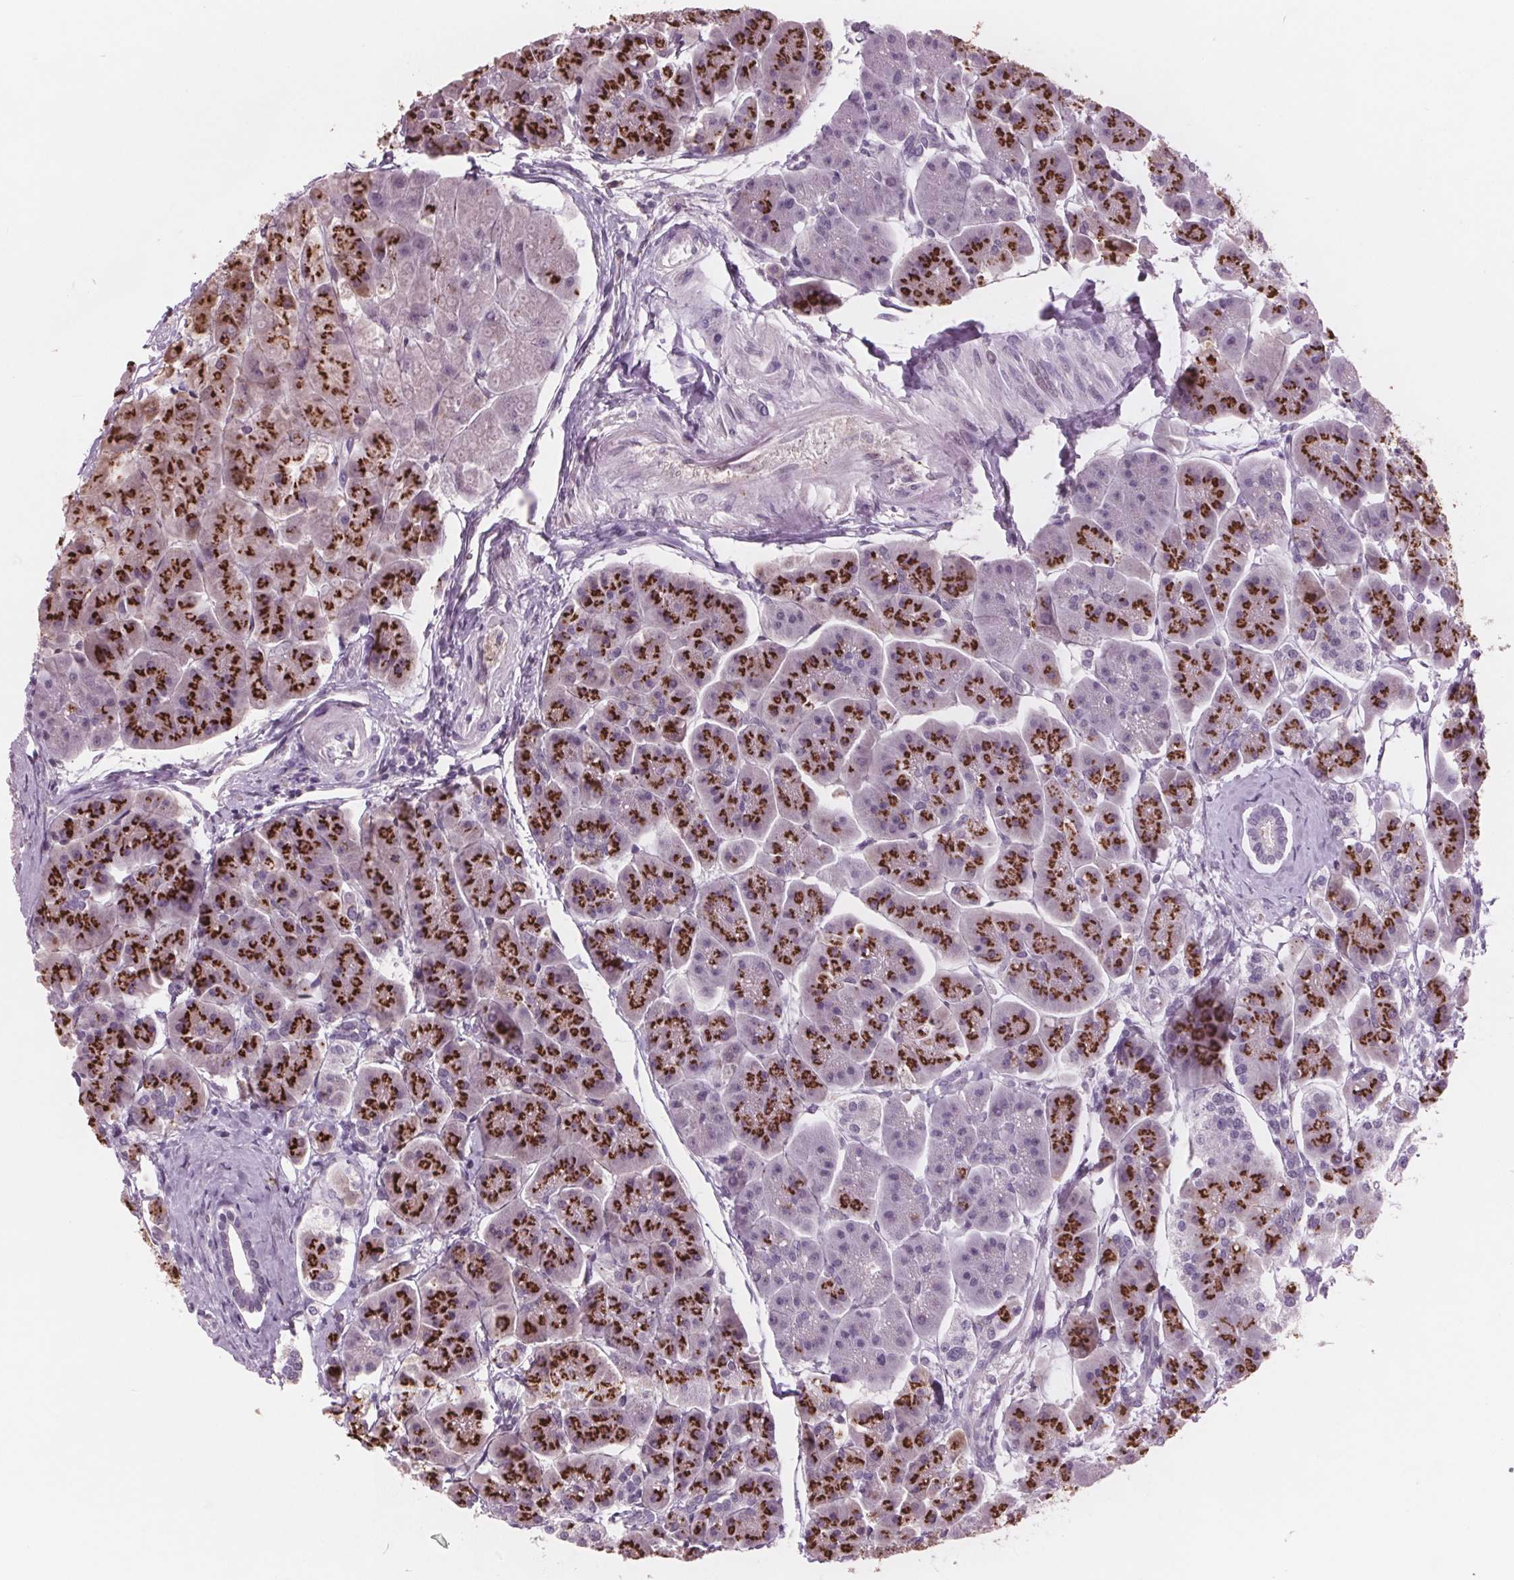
{"staining": {"intensity": "strong", "quantity": "25%-75%", "location": "cytoplasmic/membranous"}, "tissue": "pancreas", "cell_type": "Exocrine glandular cells", "image_type": "normal", "snomed": [{"axis": "morphology", "description": "Normal tissue, NOS"}, {"axis": "topography", "description": "Adipose tissue"}, {"axis": "topography", "description": "Pancreas"}, {"axis": "topography", "description": "Peripheral nerve tissue"}], "caption": "Normal pancreas displays strong cytoplasmic/membranous staining in about 25%-75% of exocrine glandular cells.", "gene": "PTPN14", "patient": {"sex": "female", "age": 58}}